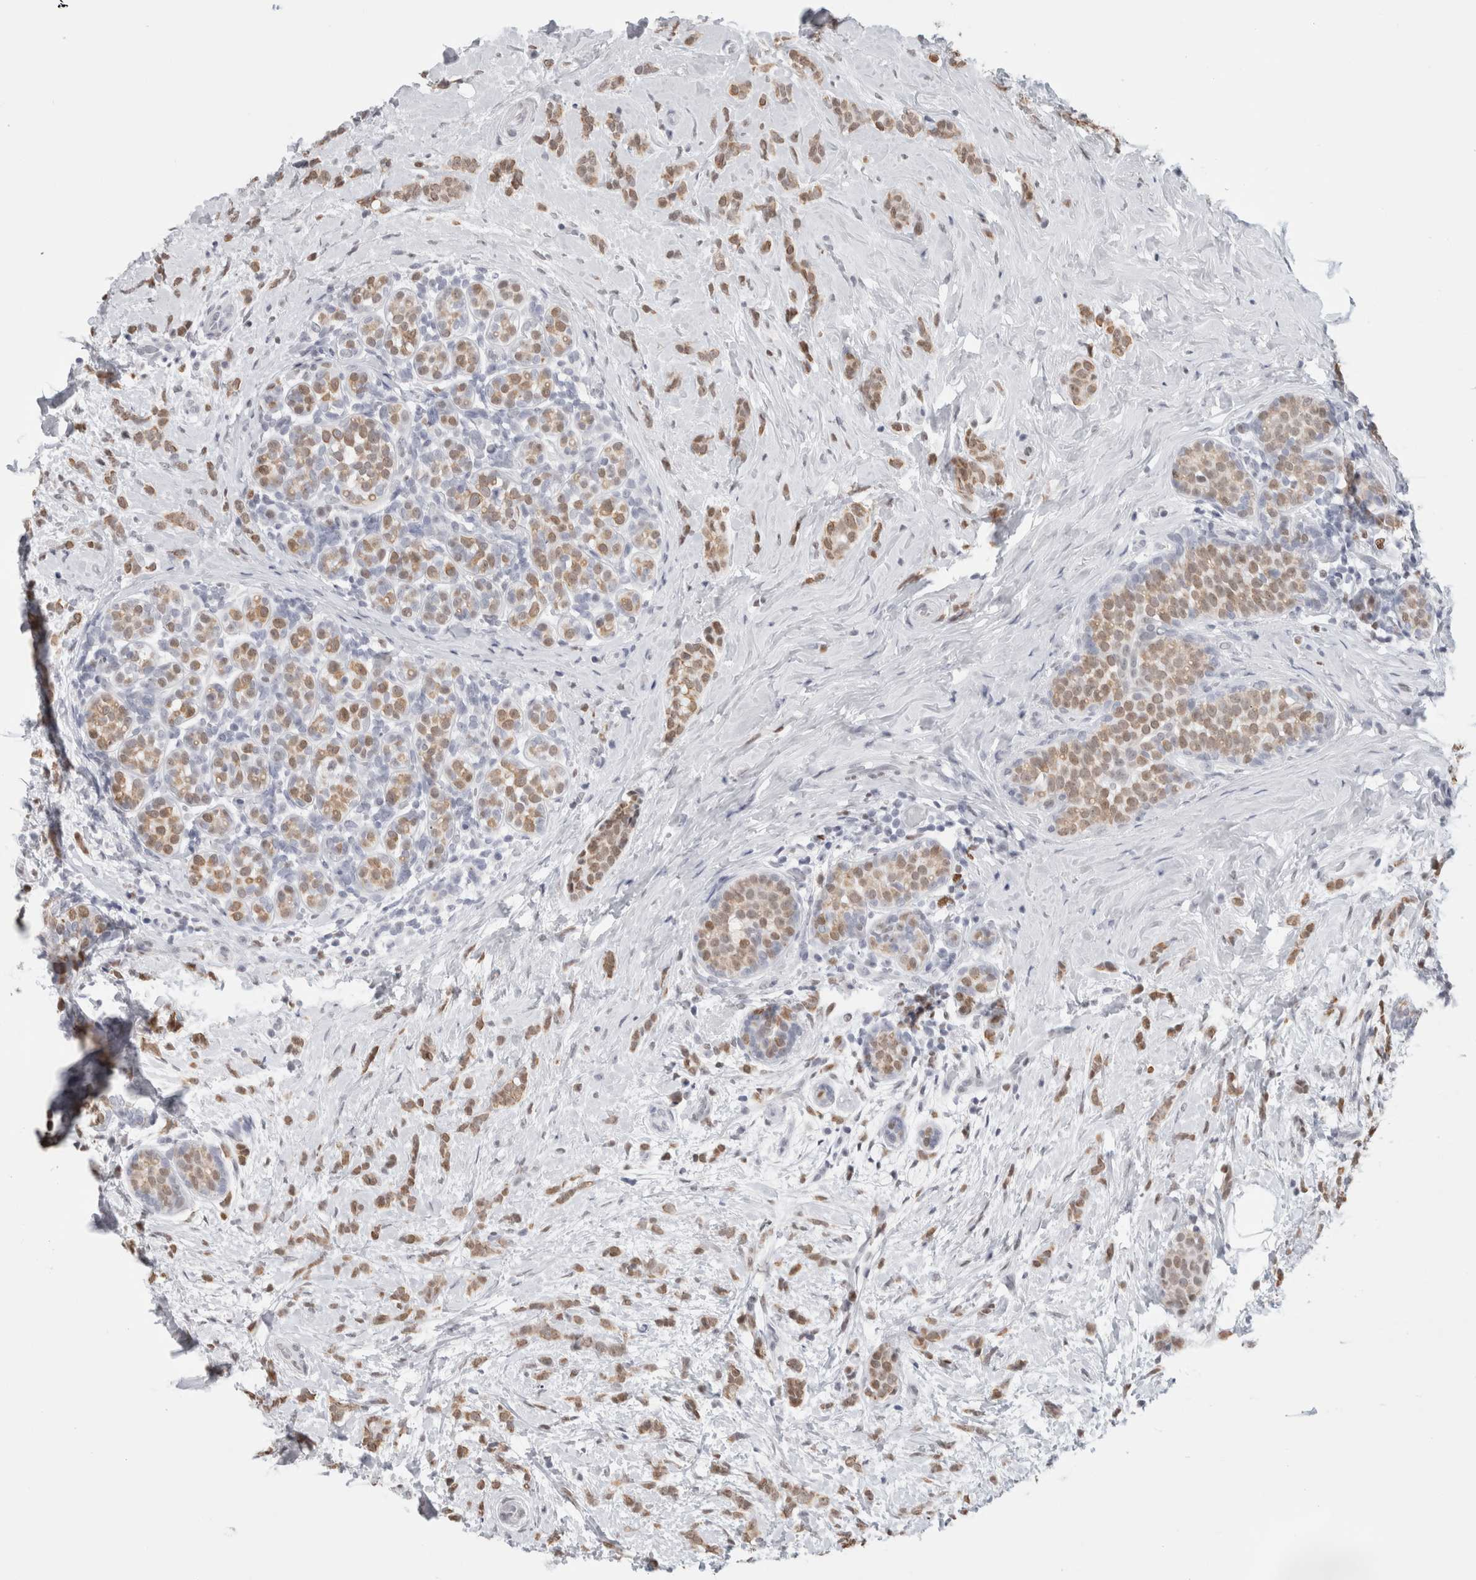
{"staining": {"intensity": "moderate", "quantity": "25%-75%", "location": "cytoplasmic/membranous,nuclear"}, "tissue": "breast cancer", "cell_type": "Tumor cells", "image_type": "cancer", "snomed": [{"axis": "morphology", "description": "Lobular carcinoma, in situ"}, {"axis": "morphology", "description": "Lobular carcinoma"}, {"axis": "topography", "description": "Breast"}], "caption": "A brown stain highlights moderate cytoplasmic/membranous and nuclear staining of a protein in lobular carcinoma (breast) tumor cells.", "gene": "SMARCC1", "patient": {"sex": "female", "age": 41}}